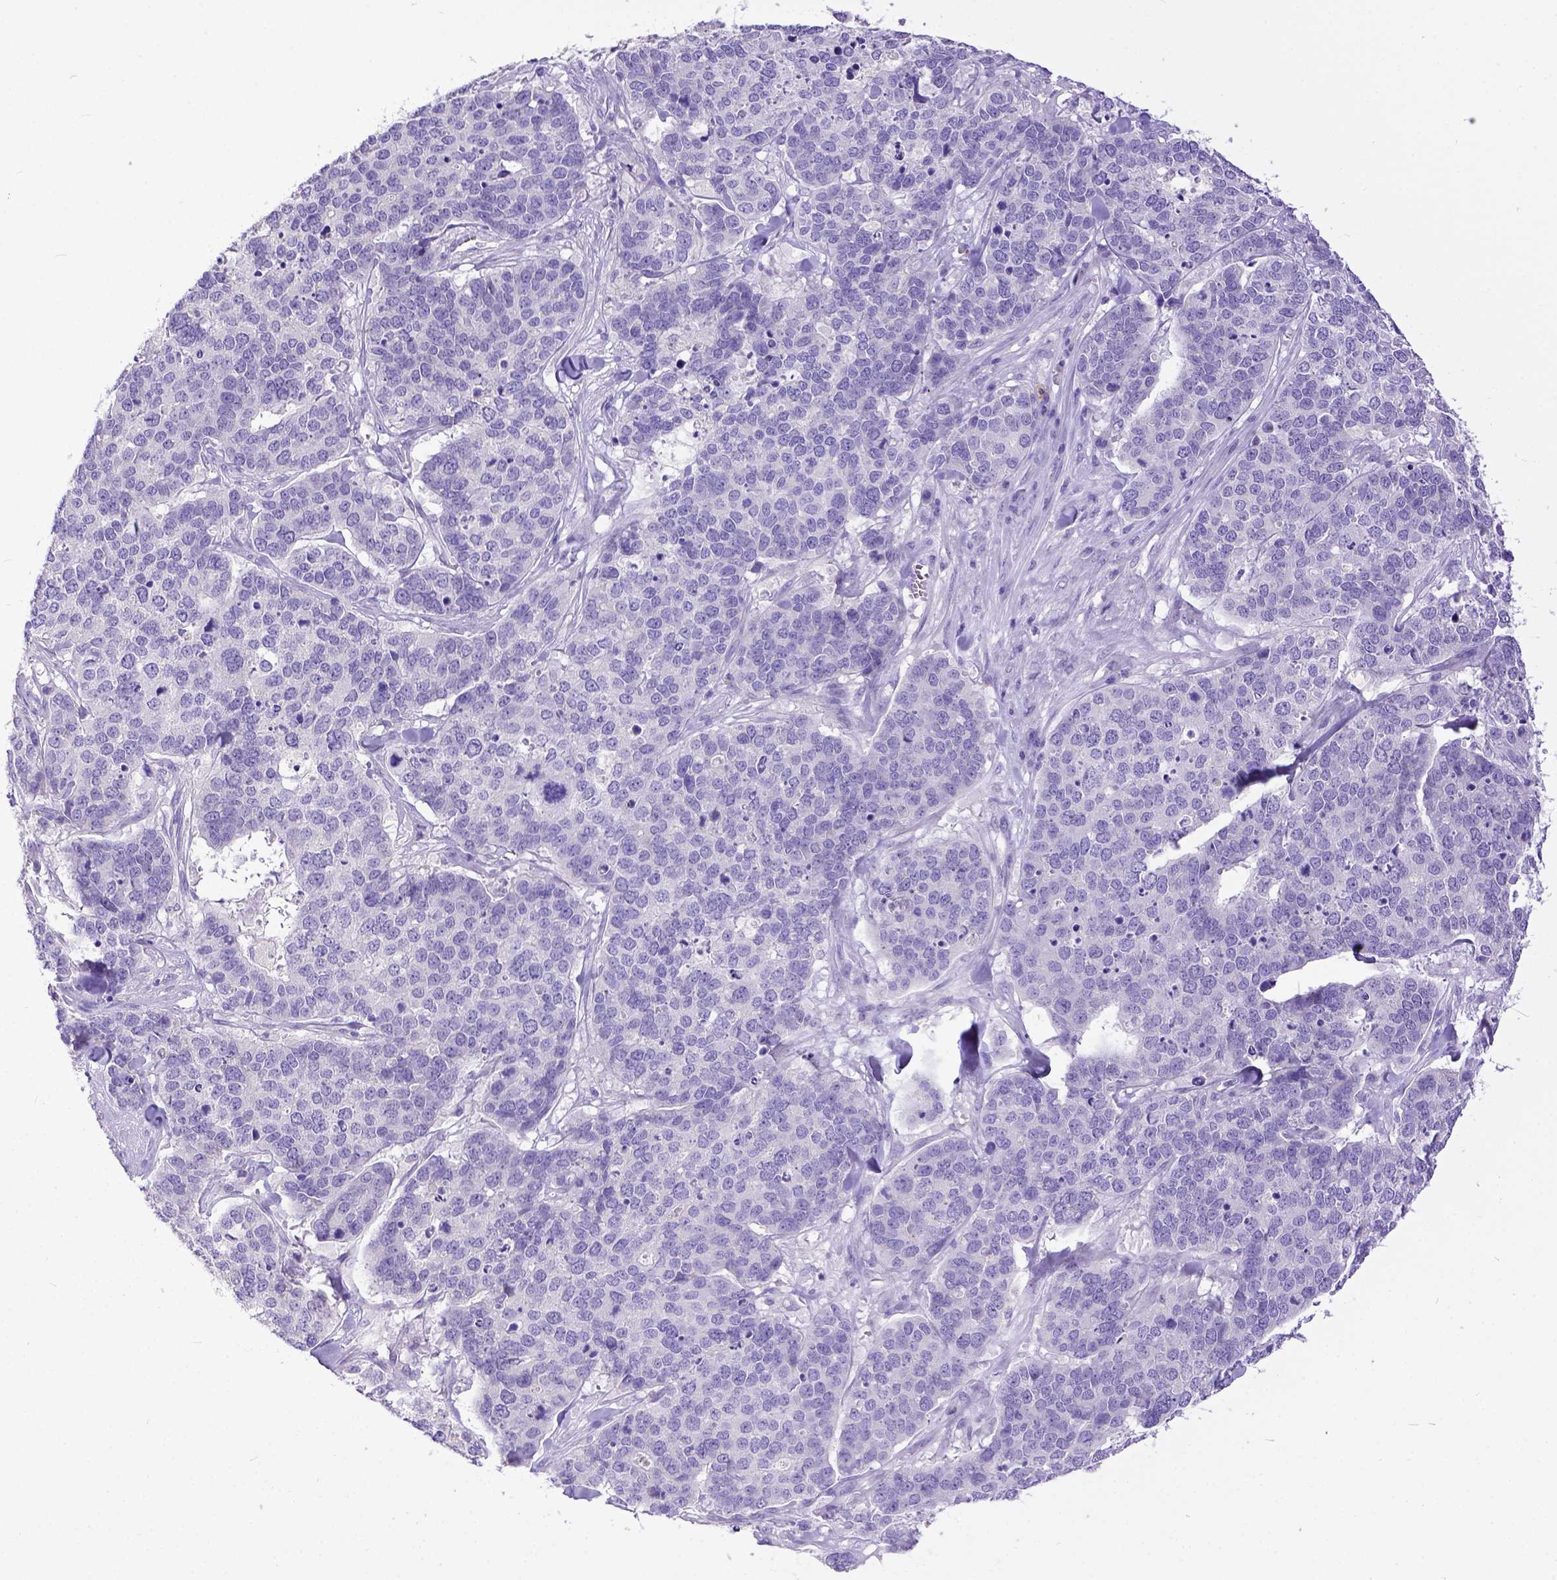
{"staining": {"intensity": "negative", "quantity": "none", "location": "none"}, "tissue": "ovarian cancer", "cell_type": "Tumor cells", "image_type": "cancer", "snomed": [{"axis": "morphology", "description": "Carcinoma, endometroid"}, {"axis": "topography", "description": "Ovary"}], "caption": "Protein analysis of ovarian cancer exhibits no significant positivity in tumor cells.", "gene": "KIT", "patient": {"sex": "female", "age": 65}}